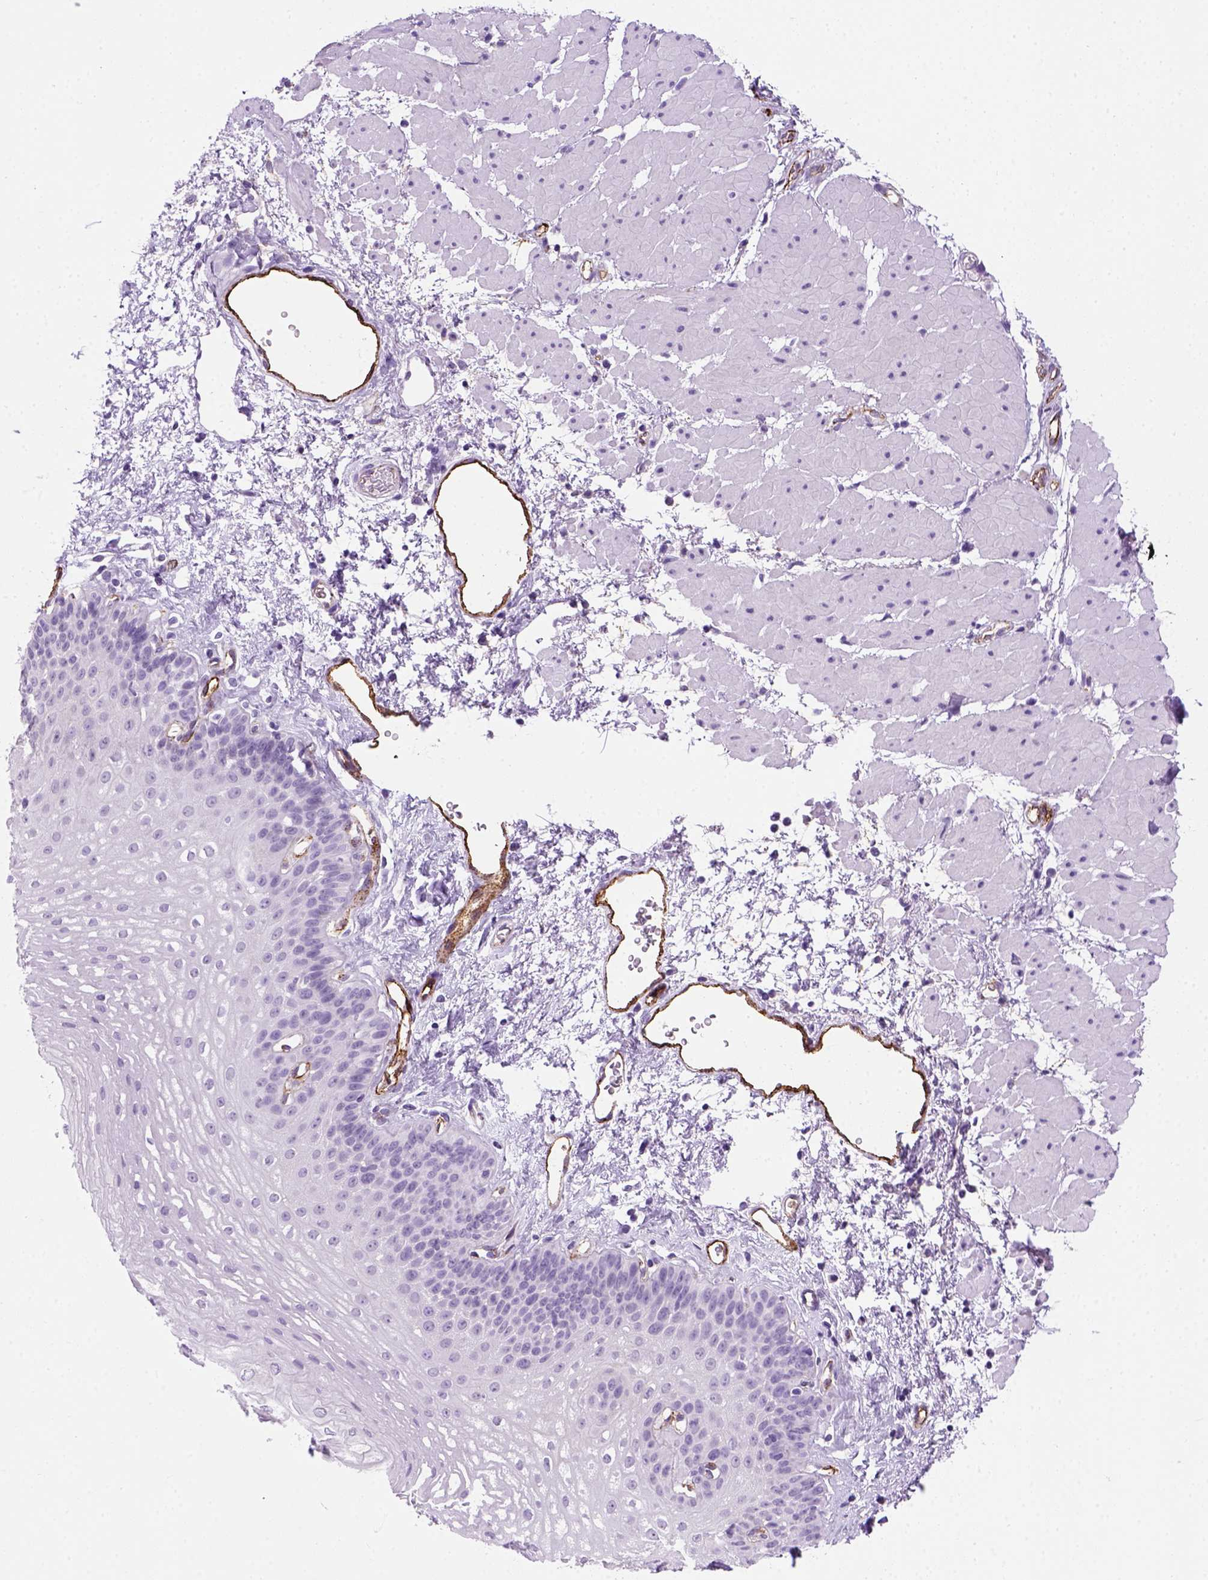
{"staining": {"intensity": "negative", "quantity": "none", "location": "none"}, "tissue": "esophagus", "cell_type": "Squamous epithelial cells", "image_type": "normal", "snomed": [{"axis": "morphology", "description": "Normal tissue, NOS"}, {"axis": "topography", "description": "Esophagus"}], "caption": "Immunohistochemistry (IHC) of normal esophagus shows no positivity in squamous epithelial cells. (DAB immunohistochemistry visualized using brightfield microscopy, high magnification).", "gene": "VWF", "patient": {"sex": "female", "age": 62}}